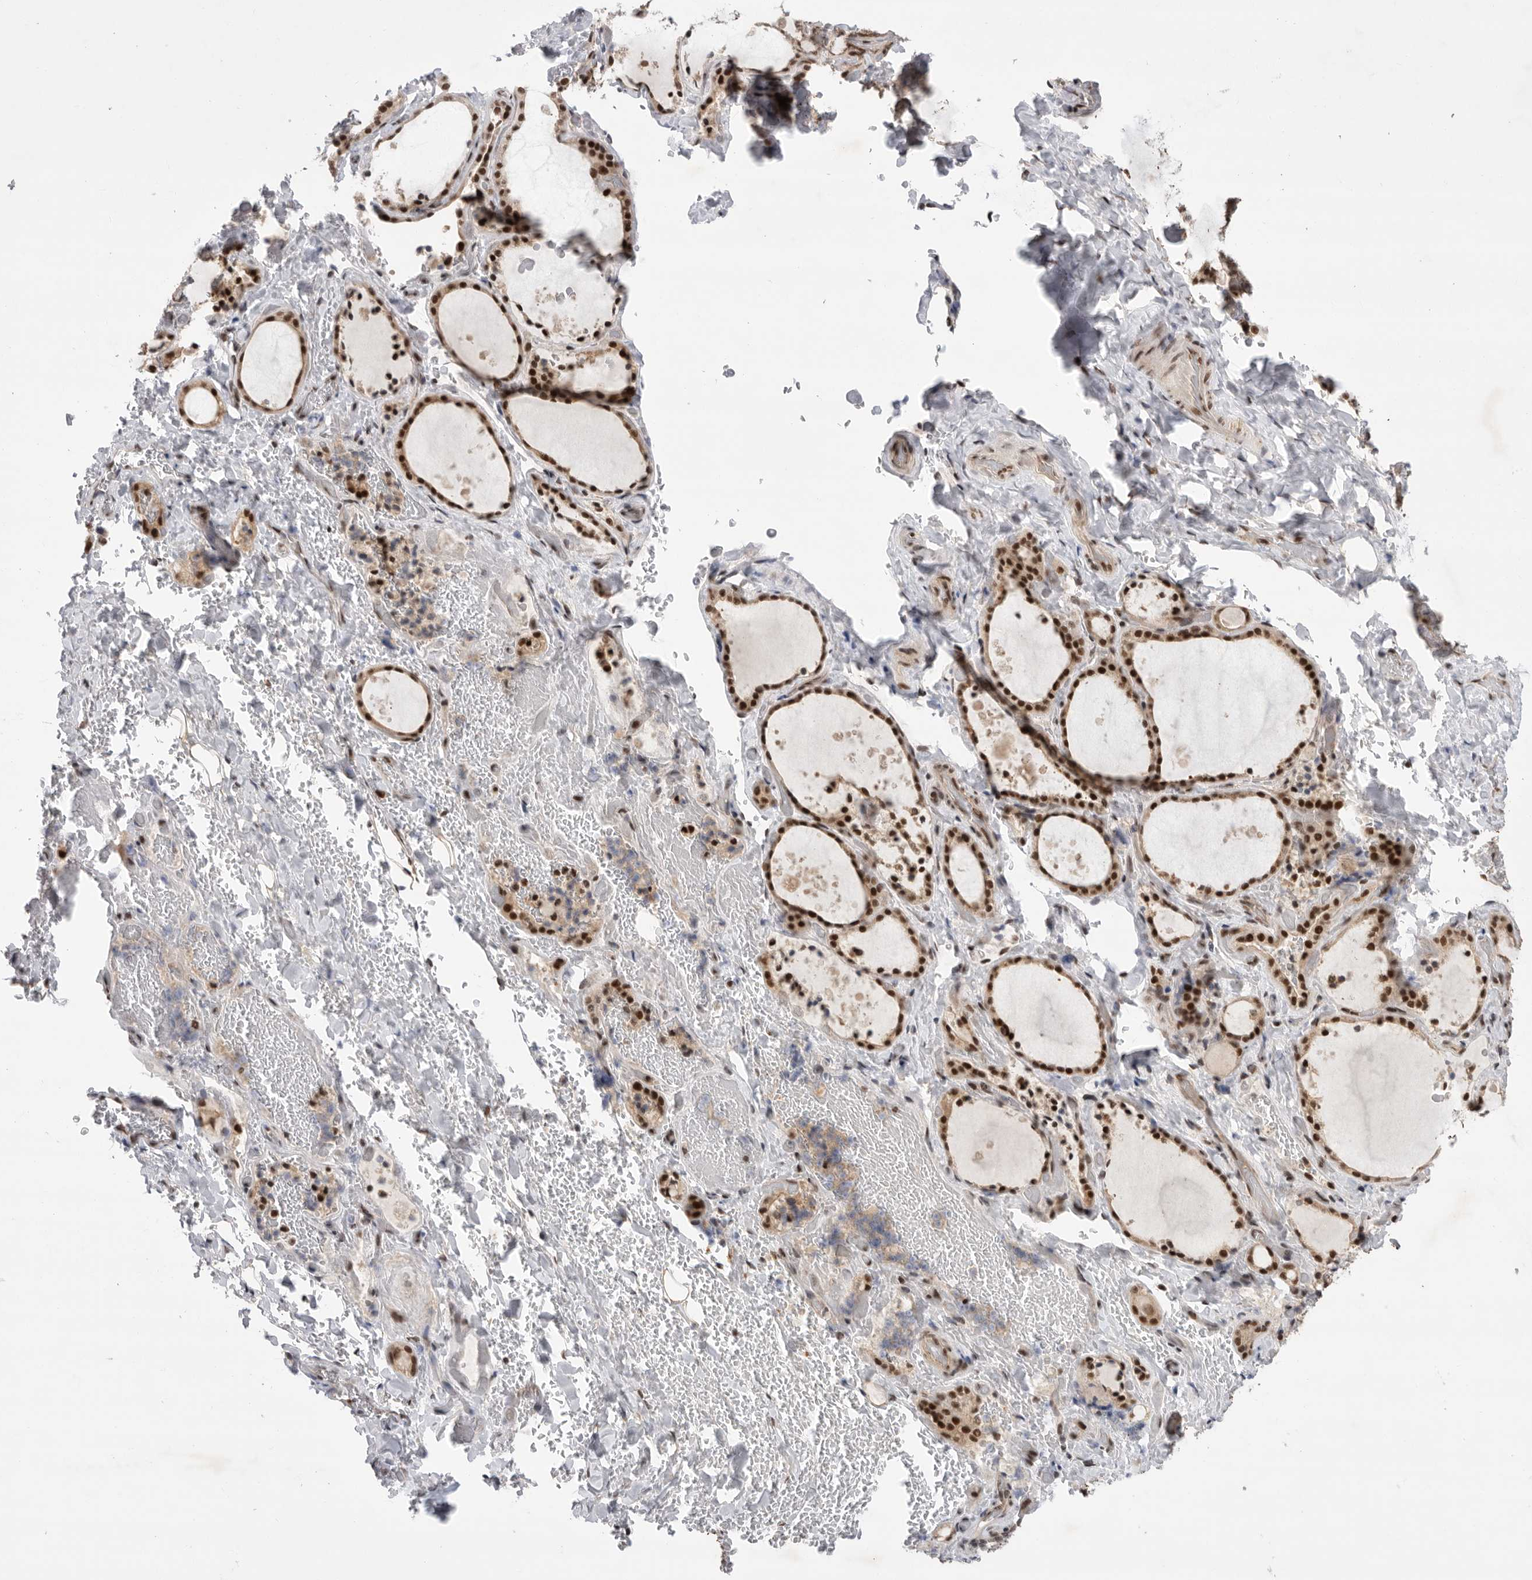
{"staining": {"intensity": "strong", "quantity": ">75%", "location": "nuclear"}, "tissue": "thyroid gland", "cell_type": "Glandular cells", "image_type": "normal", "snomed": [{"axis": "morphology", "description": "Normal tissue, NOS"}, {"axis": "topography", "description": "Thyroid gland"}], "caption": "Strong nuclear expression for a protein is appreciated in about >75% of glandular cells of benign thyroid gland using immunohistochemistry.", "gene": "ZNF830", "patient": {"sex": "female", "age": 44}}